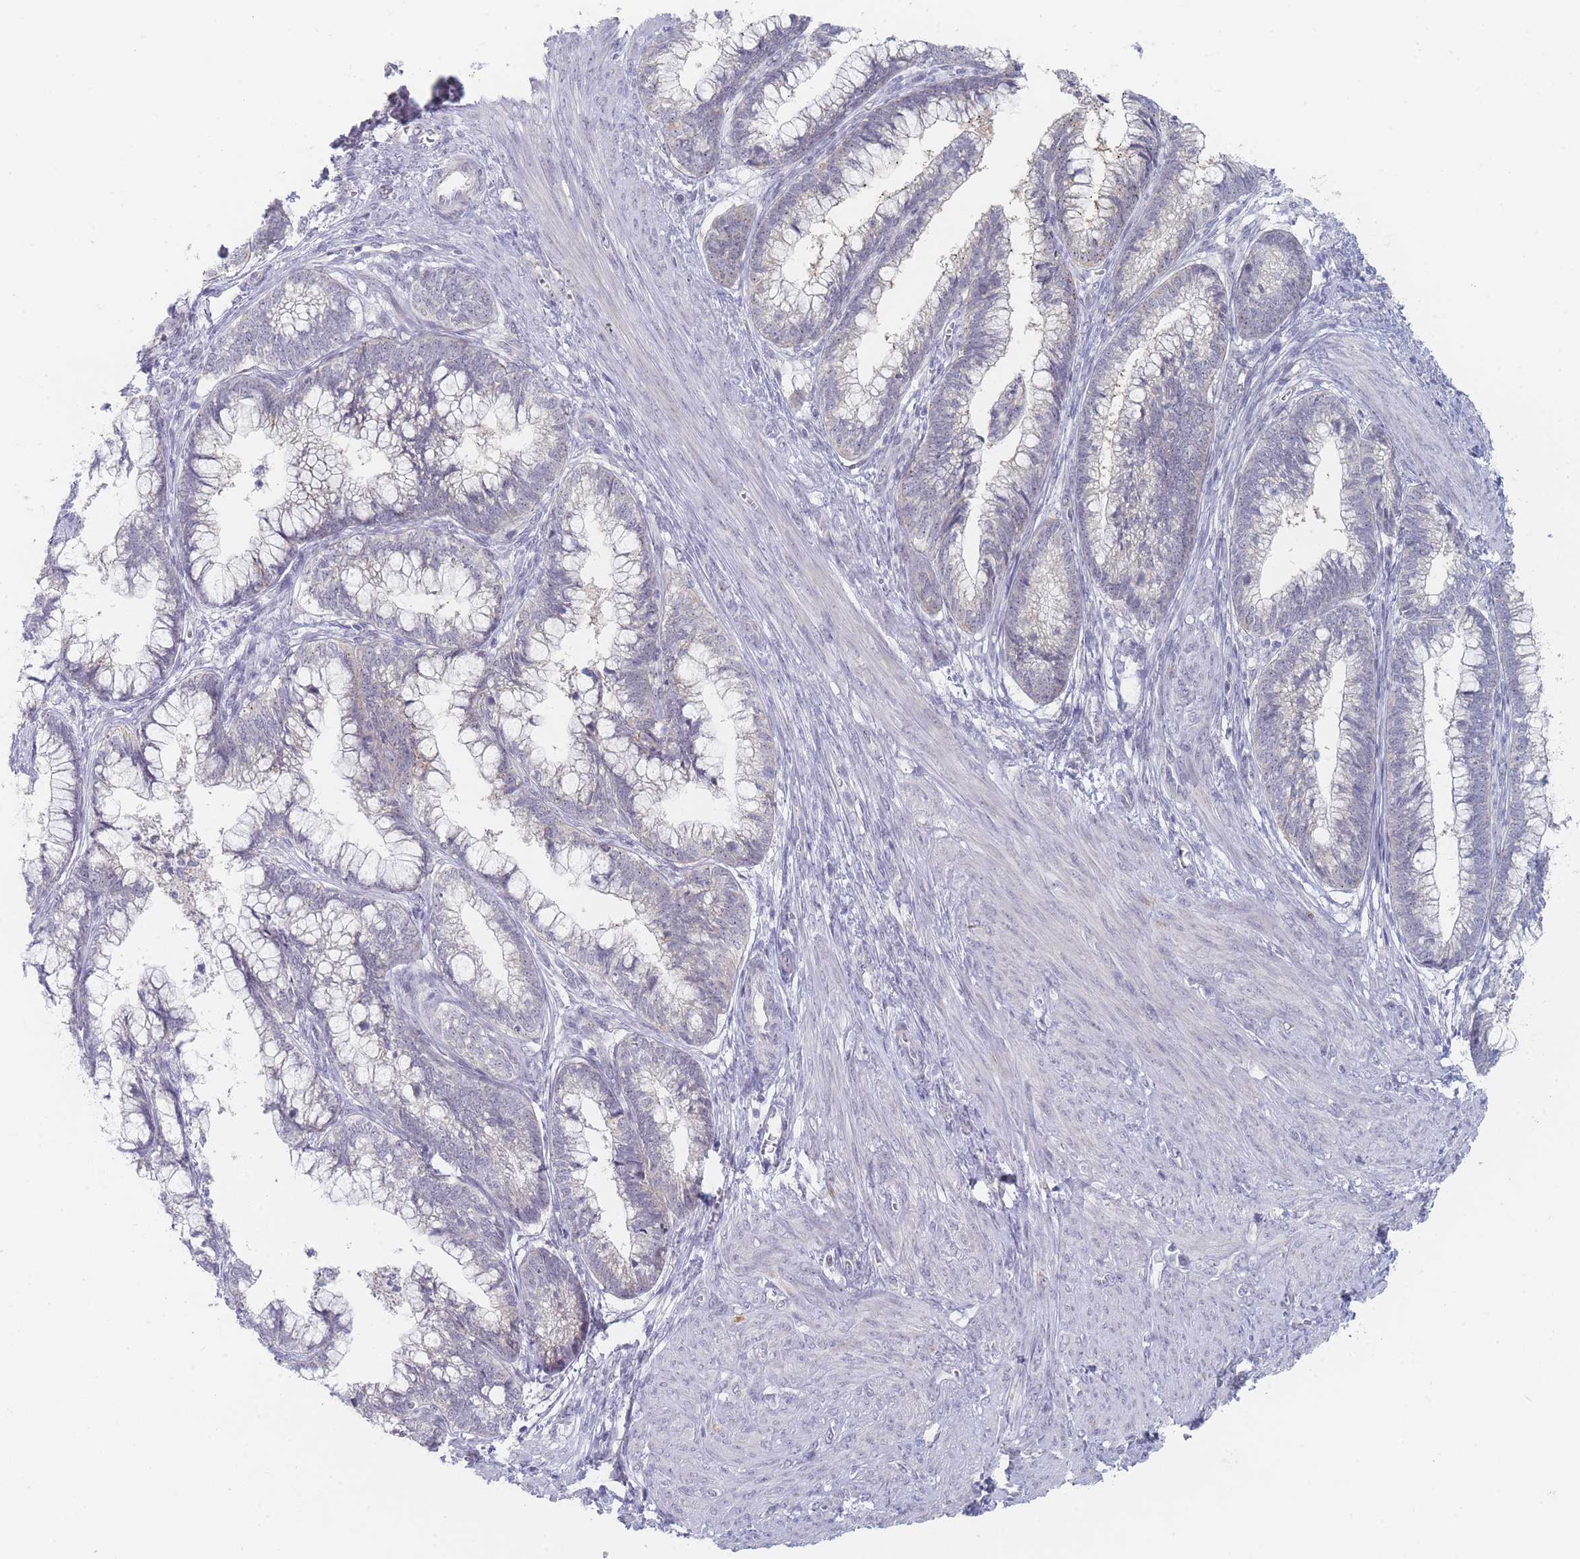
{"staining": {"intensity": "weak", "quantity": "<25%", "location": "cytoplasmic/membranous"}, "tissue": "cervical cancer", "cell_type": "Tumor cells", "image_type": "cancer", "snomed": [{"axis": "morphology", "description": "Adenocarcinoma, NOS"}, {"axis": "topography", "description": "Cervix"}], "caption": "Immunohistochemistry of adenocarcinoma (cervical) demonstrates no expression in tumor cells.", "gene": "RNF8", "patient": {"sex": "female", "age": 44}}